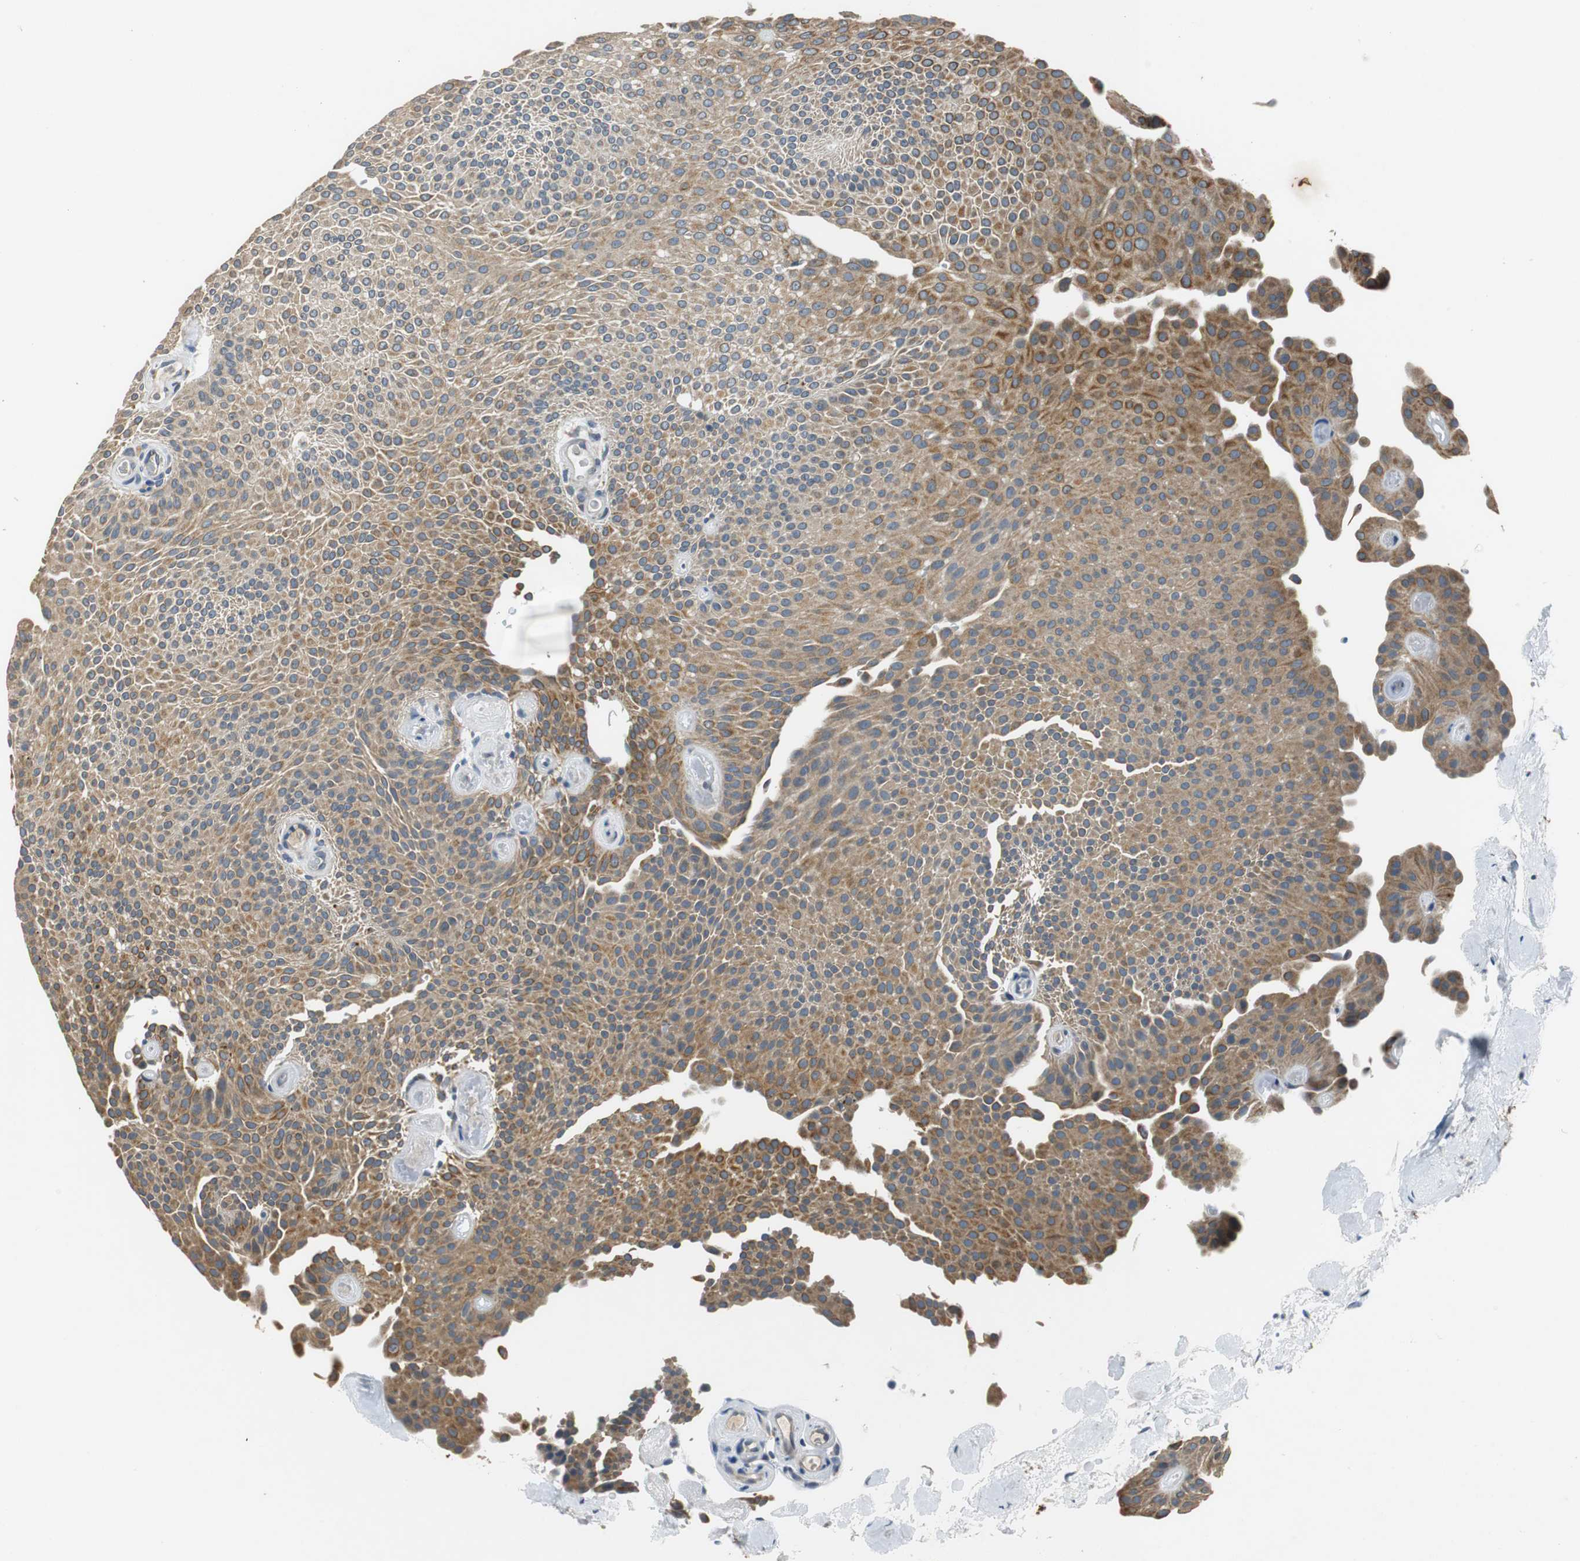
{"staining": {"intensity": "moderate", "quantity": ">75%", "location": "cytoplasmic/membranous"}, "tissue": "urothelial cancer", "cell_type": "Tumor cells", "image_type": "cancer", "snomed": [{"axis": "morphology", "description": "Urothelial carcinoma, Low grade"}, {"axis": "topography", "description": "Urinary bladder"}], "caption": "The image demonstrates immunohistochemical staining of low-grade urothelial carcinoma. There is moderate cytoplasmic/membranous expression is present in approximately >75% of tumor cells. (DAB (3,3'-diaminobenzidine) IHC, brown staining for protein, blue staining for nuclei).", "gene": "FADS2", "patient": {"sex": "female", "age": 60}}